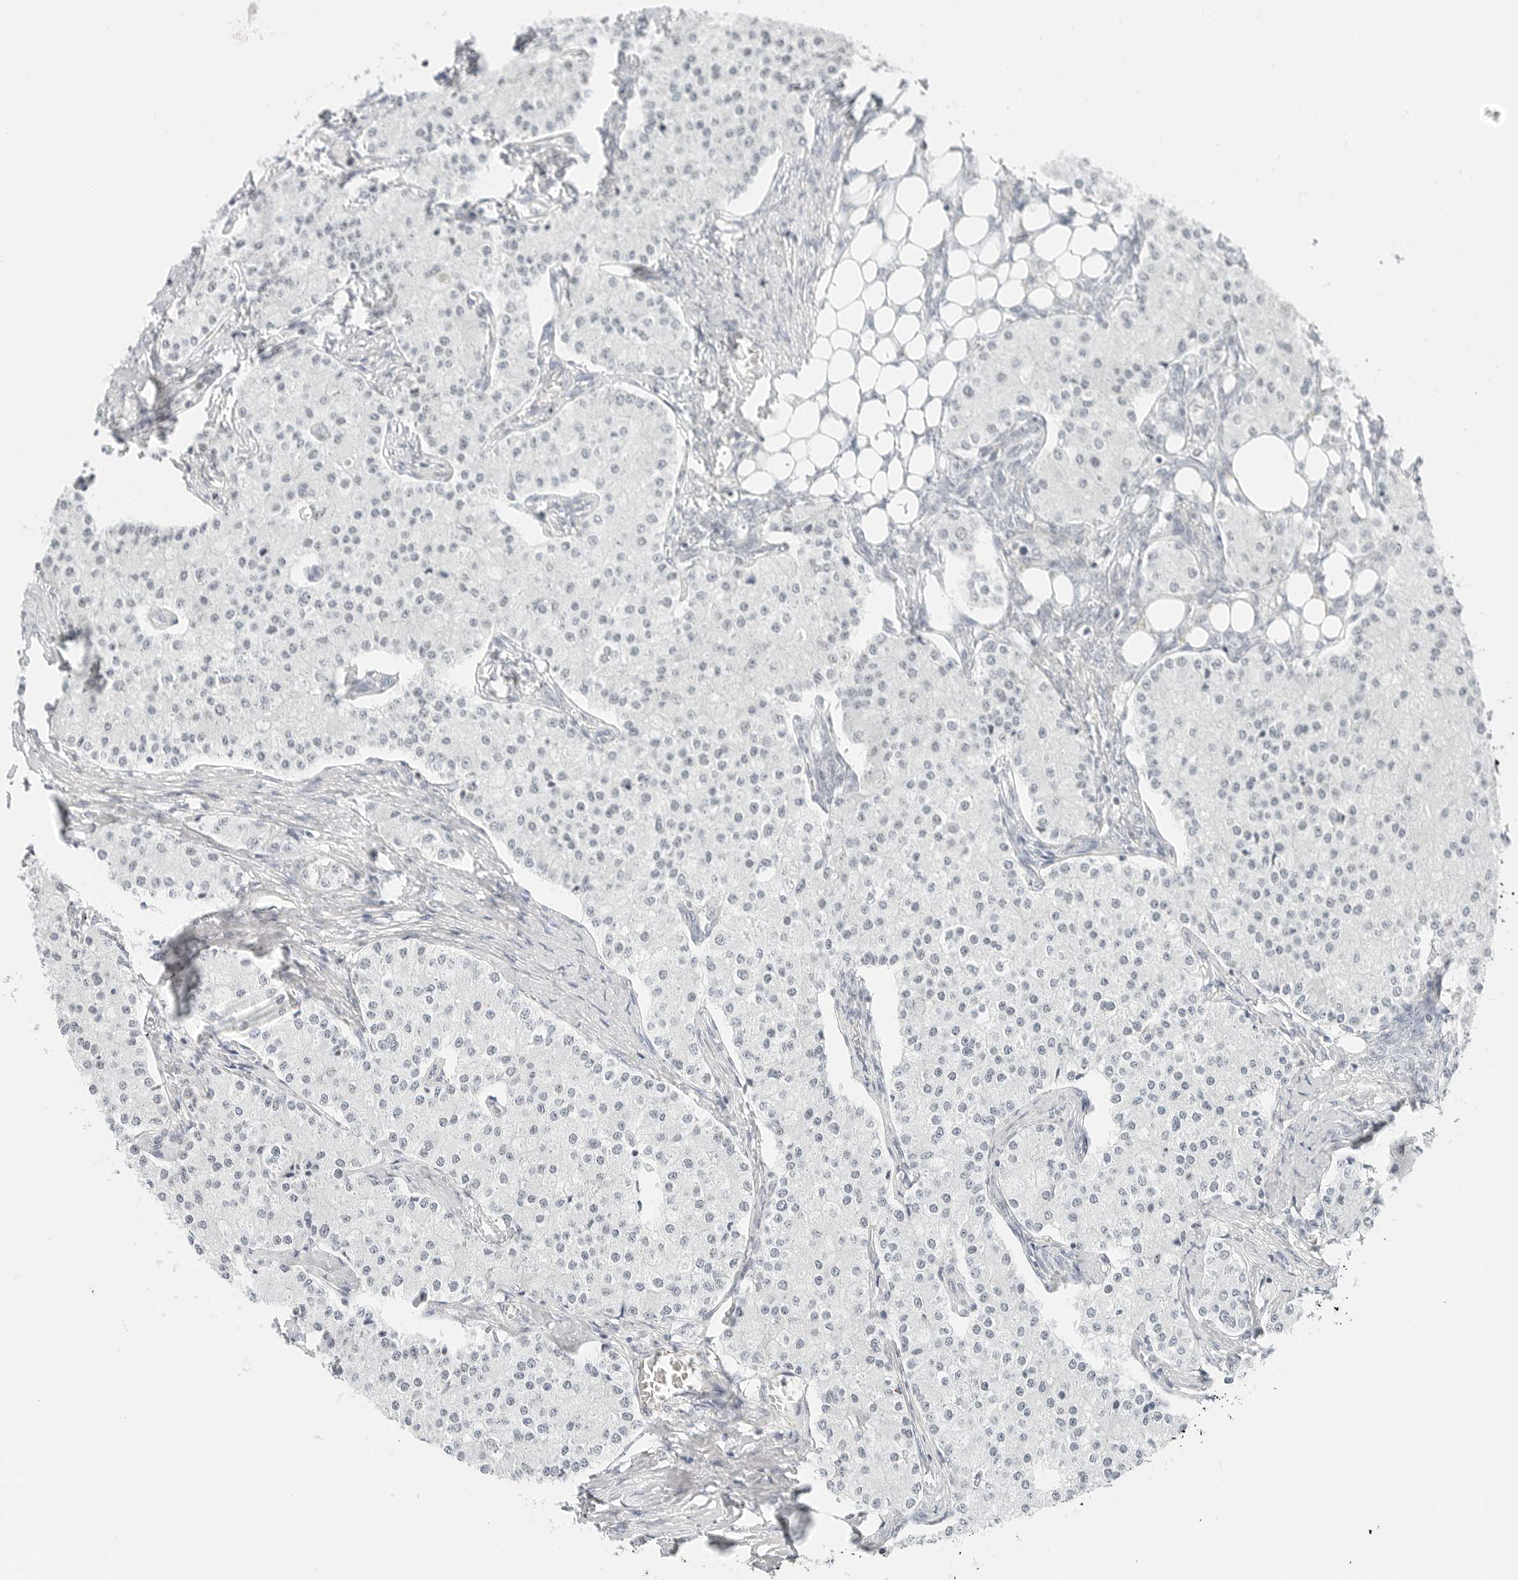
{"staining": {"intensity": "negative", "quantity": "none", "location": "none"}, "tissue": "carcinoid", "cell_type": "Tumor cells", "image_type": "cancer", "snomed": [{"axis": "morphology", "description": "Carcinoid, malignant, NOS"}, {"axis": "topography", "description": "Colon"}], "caption": "Immunohistochemistry (IHC) histopathology image of human carcinoid stained for a protein (brown), which demonstrates no positivity in tumor cells.", "gene": "CRTC2", "patient": {"sex": "female", "age": 52}}